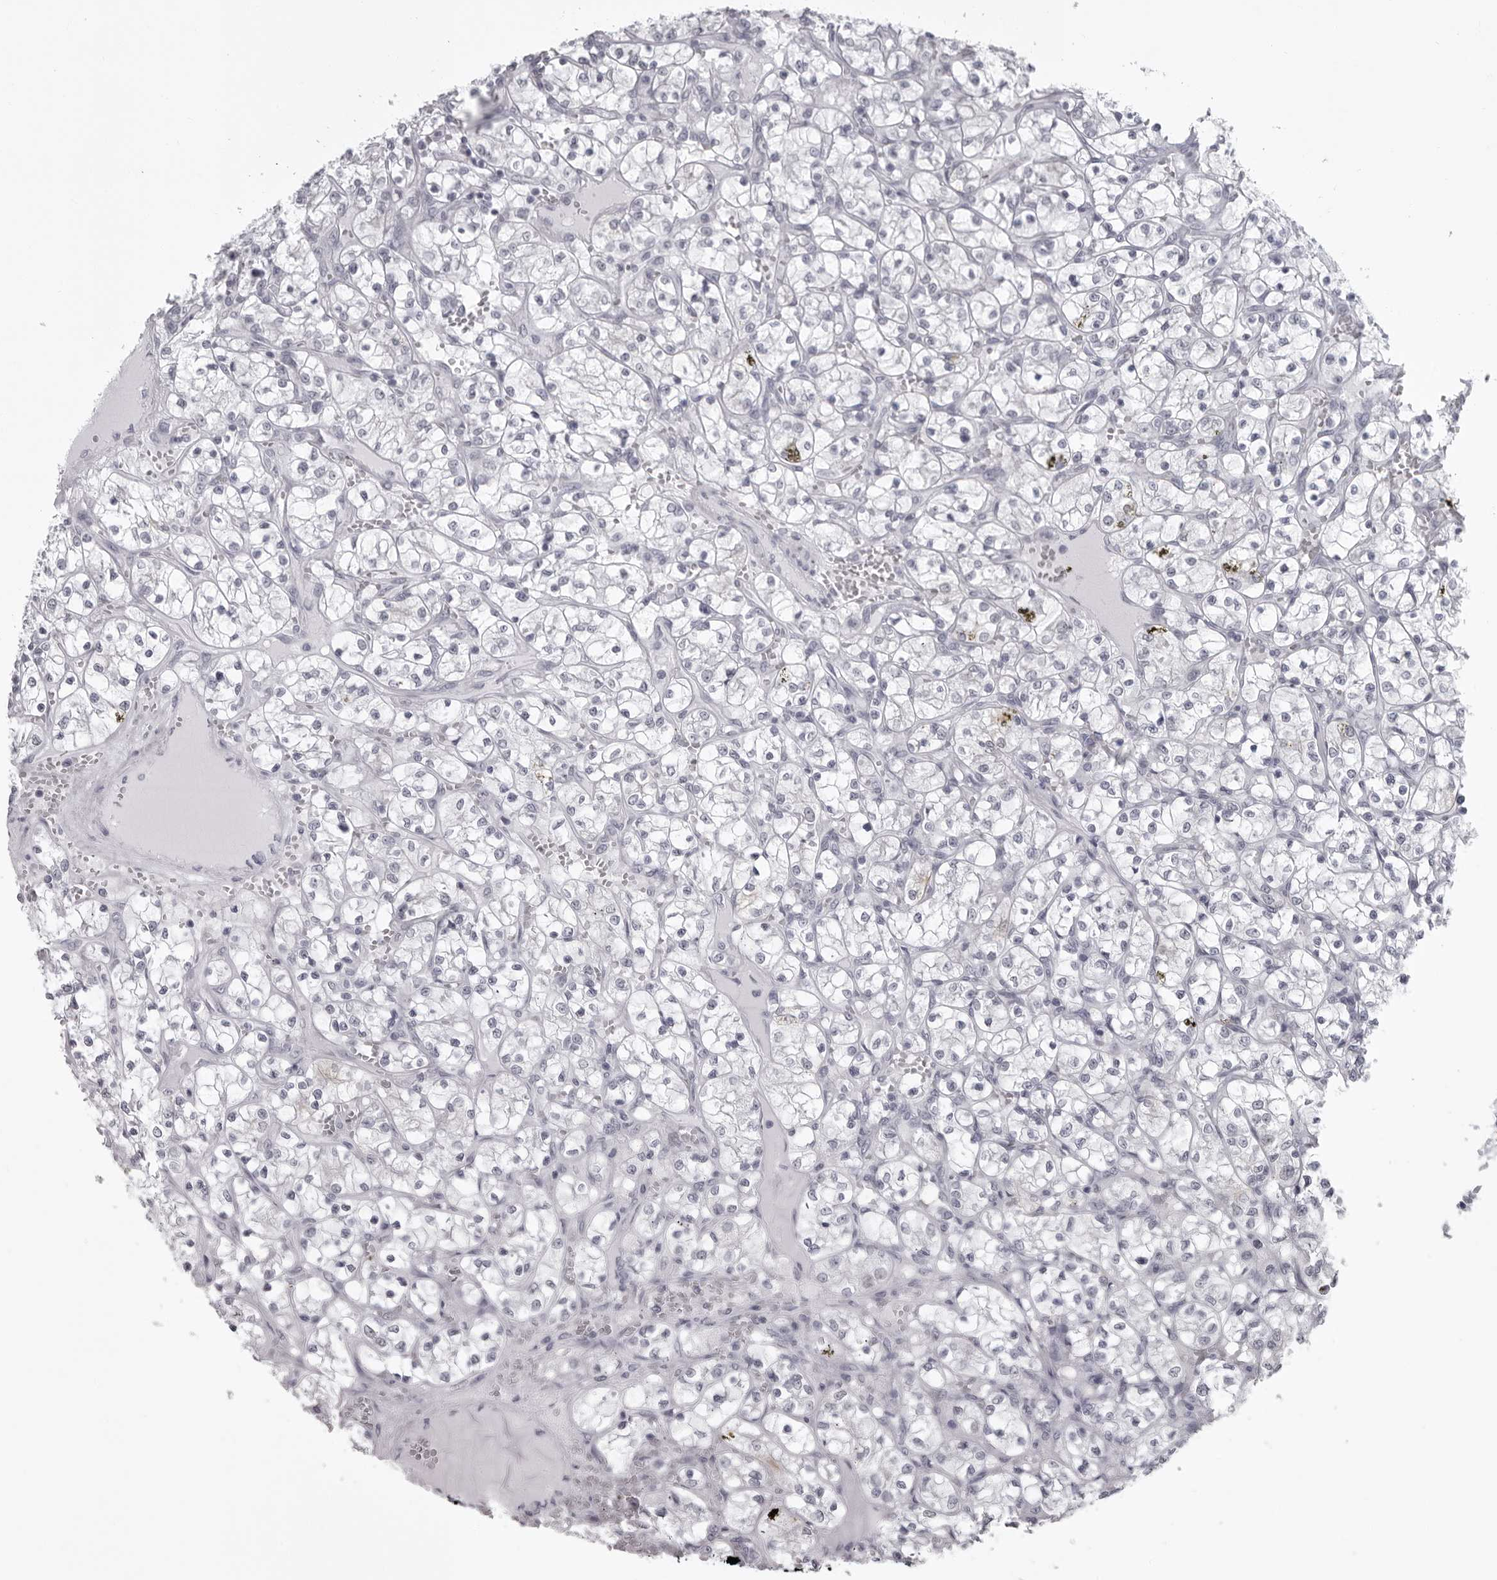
{"staining": {"intensity": "moderate", "quantity": "<25%", "location": "cytoplasmic/membranous"}, "tissue": "renal cancer", "cell_type": "Tumor cells", "image_type": "cancer", "snomed": [{"axis": "morphology", "description": "Adenocarcinoma, NOS"}, {"axis": "topography", "description": "Kidney"}], "caption": "IHC staining of adenocarcinoma (renal), which shows low levels of moderate cytoplasmic/membranous expression in about <25% of tumor cells indicating moderate cytoplasmic/membranous protein staining. The staining was performed using DAB (brown) for protein detection and nuclei were counterstained in hematoxylin (blue).", "gene": "UROD", "patient": {"sex": "female", "age": 69}}